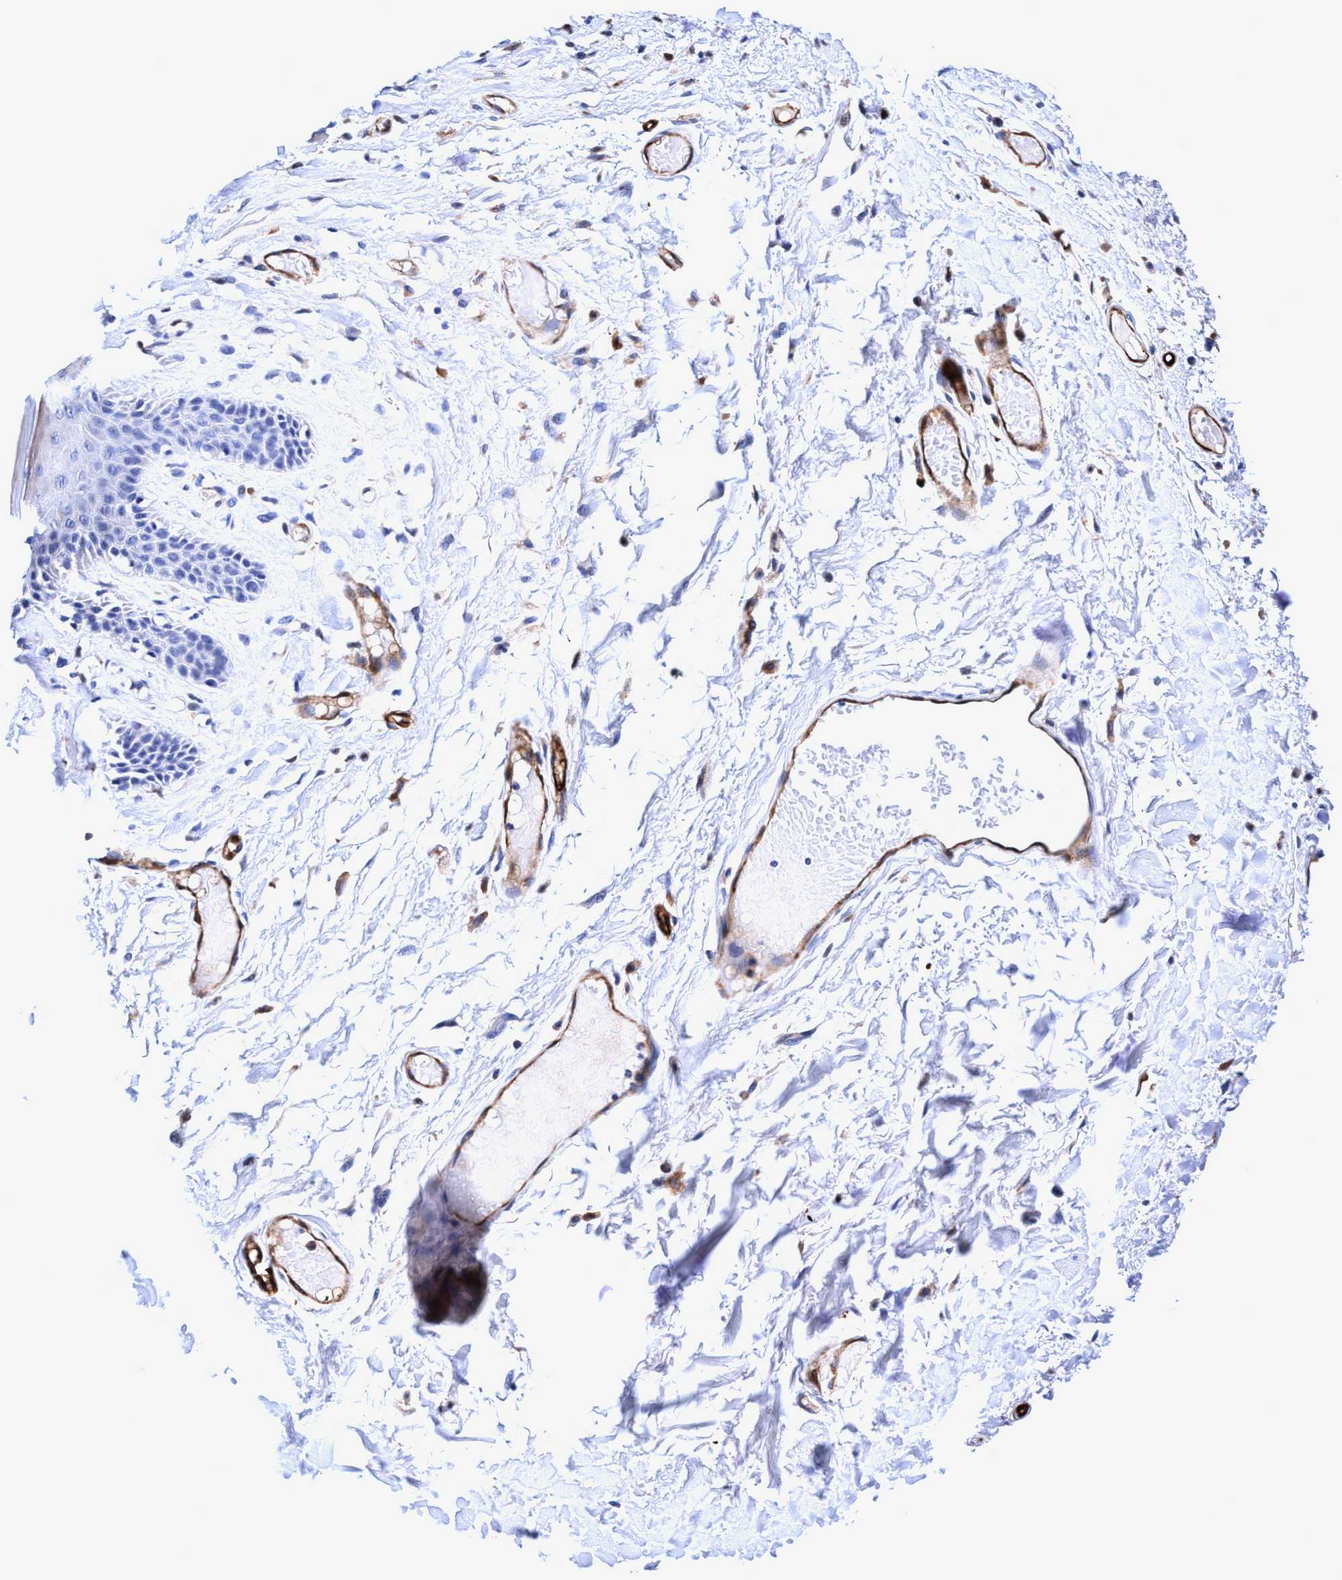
{"staining": {"intensity": "moderate", "quantity": "<25%", "location": "cytoplasmic/membranous"}, "tissue": "skin", "cell_type": "Epidermal cells", "image_type": "normal", "snomed": [{"axis": "morphology", "description": "Normal tissue, NOS"}, {"axis": "topography", "description": "Vulva"}], "caption": "Immunohistochemical staining of normal skin demonstrates moderate cytoplasmic/membranous protein expression in about <25% of epidermal cells.", "gene": "UBALD2", "patient": {"sex": "female", "age": 73}}